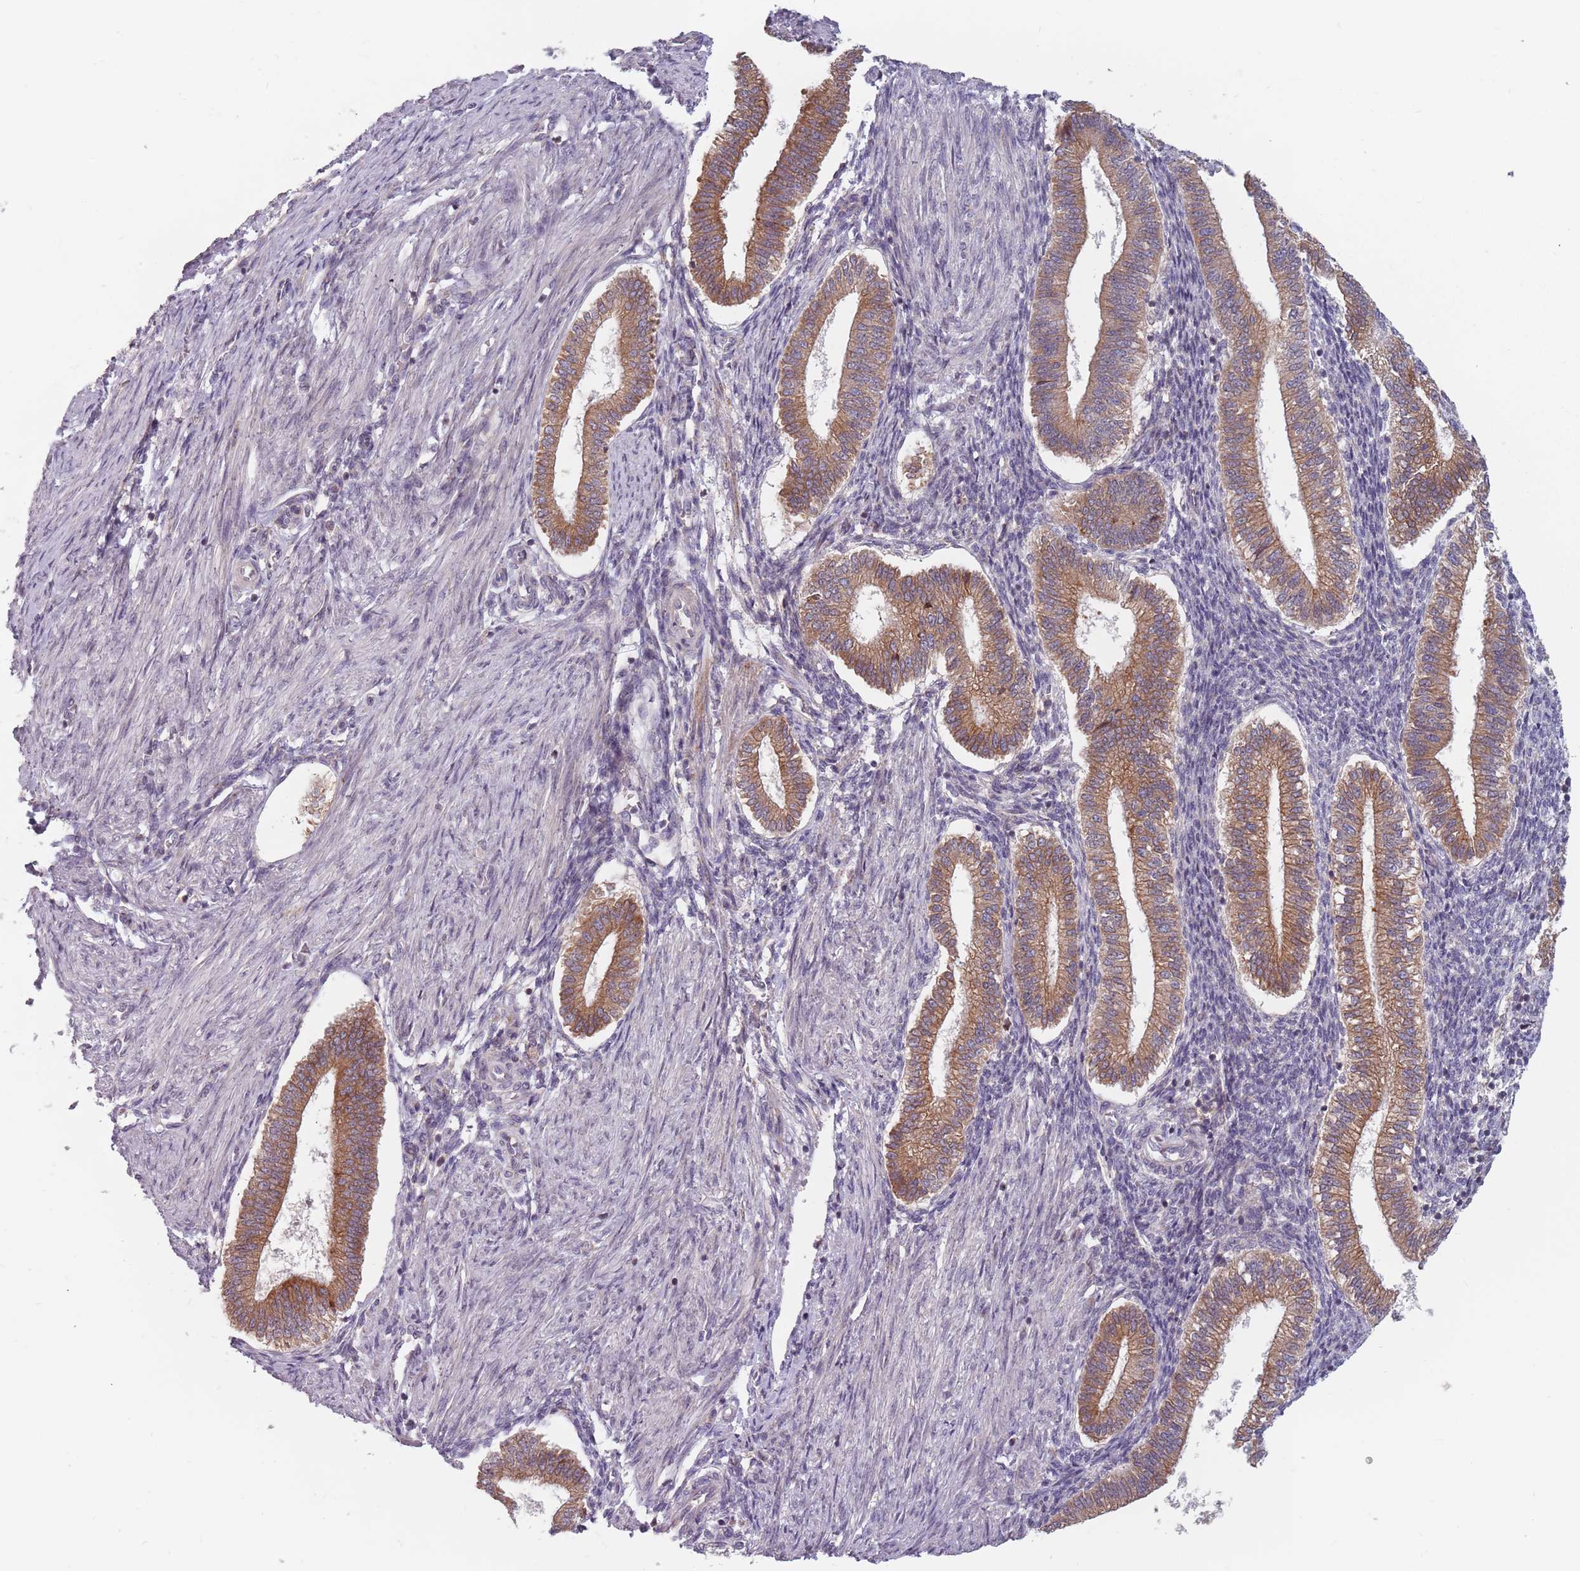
{"staining": {"intensity": "negative", "quantity": "none", "location": "none"}, "tissue": "endometrium", "cell_type": "Cells in endometrial stroma", "image_type": "normal", "snomed": [{"axis": "morphology", "description": "Normal tissue, NOS"}, {"axis": "topography", "description": "Endometrium"}], "caption": "This histopathology image is of unremarkable endometrium stained with IHC to label a protein in brown with the nuclei are counter-stained blue. There is no expression in cells in endometrial stroma. Brightfield microscopy of immunohistochemistry (IHC) stained with DAB (3,3'-diaminobenzidine) (brown) and hematoxylin (blue), captured at high magnification.", "gene": "ADAL", "patient": {"sex": "female", "age": 25}}